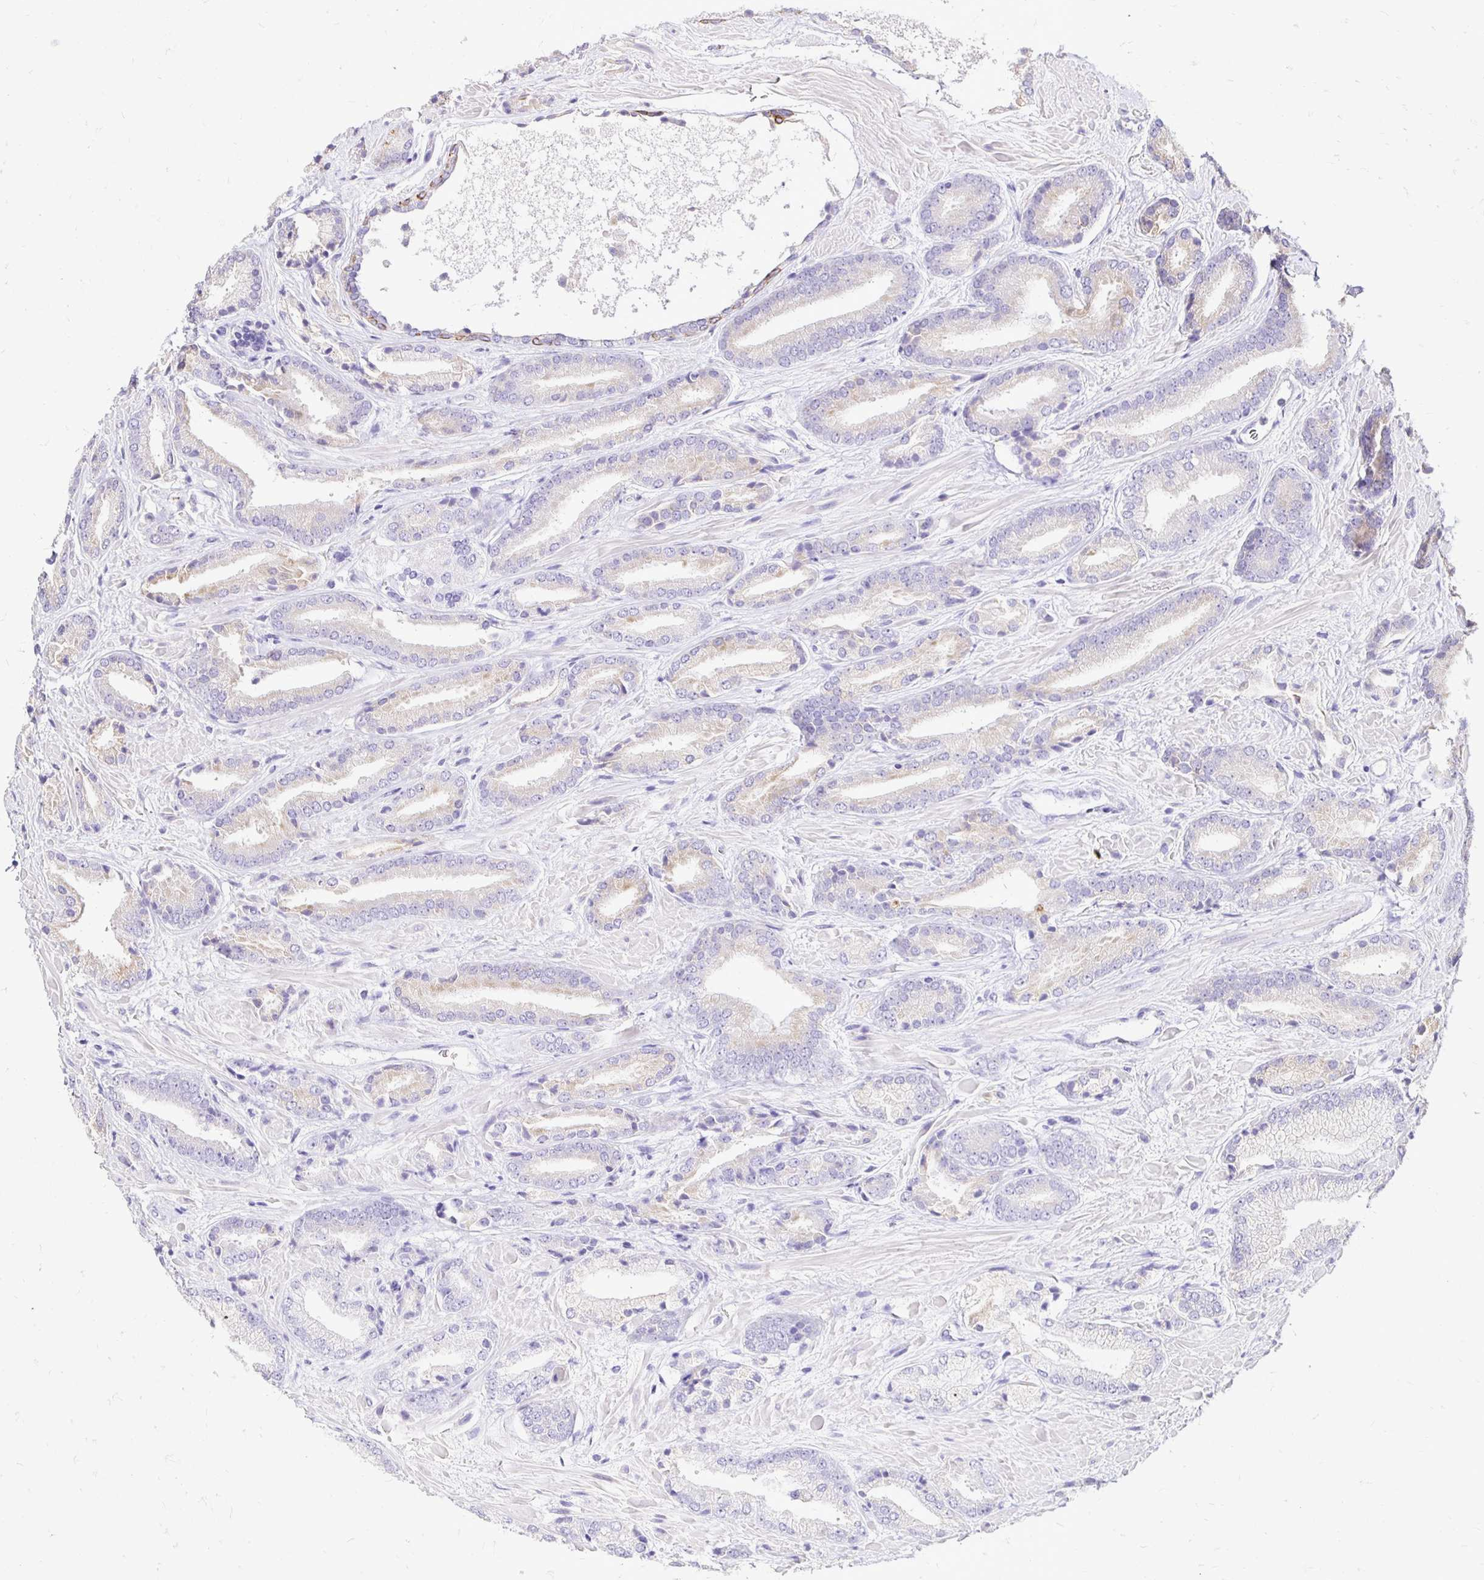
{"staining": {"intensity": "weak", "quantity": "<25%", "location": "cytoplasmic/membranous"}, "tissue": "prostate cancer", "cell_type": "Tumor cells", "image_type": "cancer", "snomed": [{"axis": "morphology", "description": "Adenocarcinoma, High grade"}, {"axis": "topography", "description": "Prostate"}], "caption": "A photomicrograph of adenocarcinoma (high-grade) (prostate) stained for a protein reveals no brown staining in tumor cells. (Brightfield microscopy of DAB IHC at high magnification).", "gene": "TAF1D", "patient": {"sex": "male", "age": 56}}